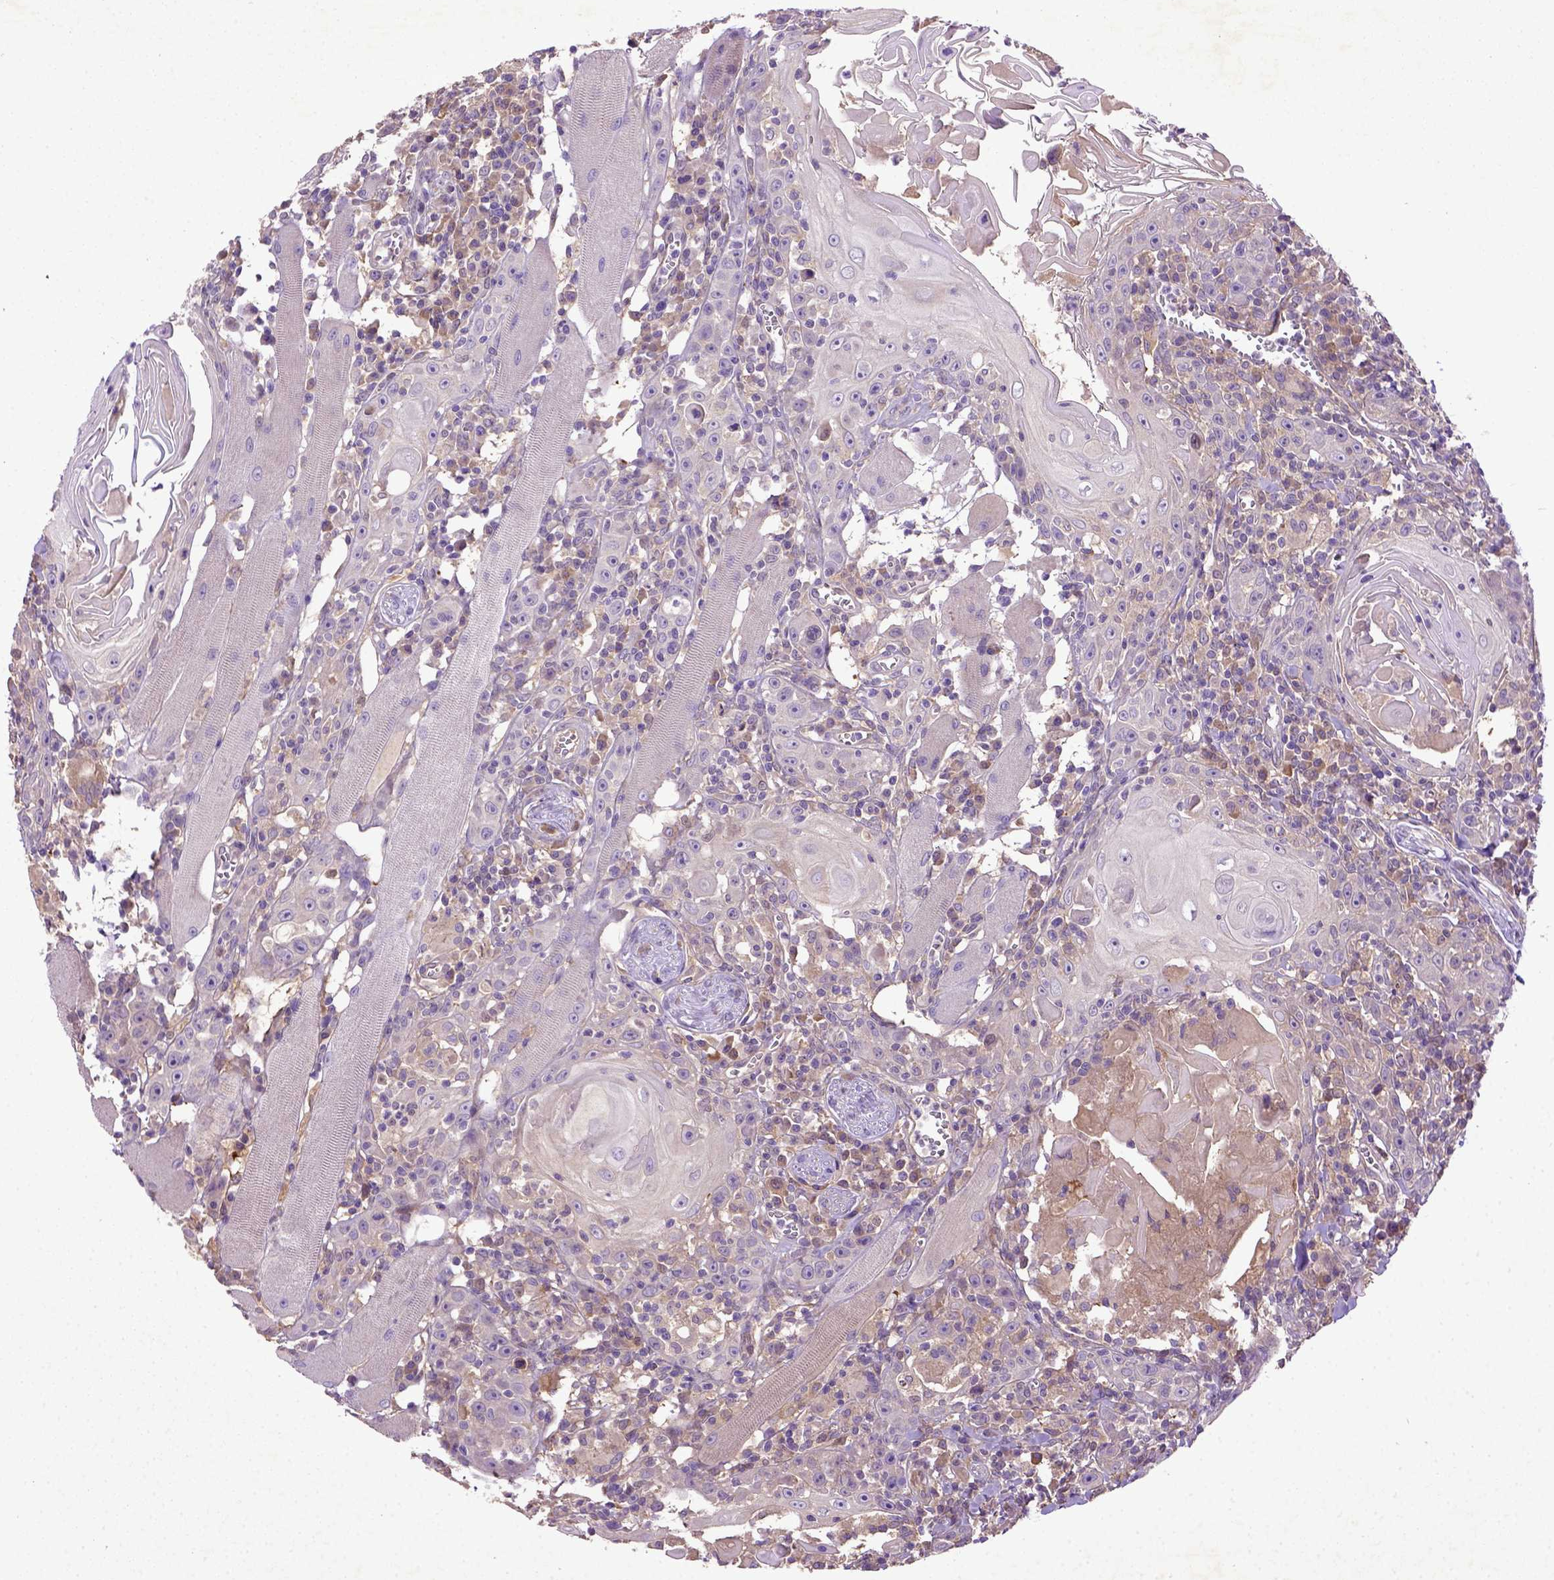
{"staining": {"intensity": "negative", "quantity": "none", "location": "none"}, "tissue": "head and neck cancer", "cell_type": "Tumor cells", "image_type": "cancer", "snomed": [{"axis": "morphology", "description": "Squamous cell carcinoma, NOS"}, {"axis": "topography", "description": "Head-Neck"}], "caption": "Tumor cells show no significant protein staining in head and neck cancer.", "gene": "DEPDC1B", "patient": {"sex": "male", "age": 52}}